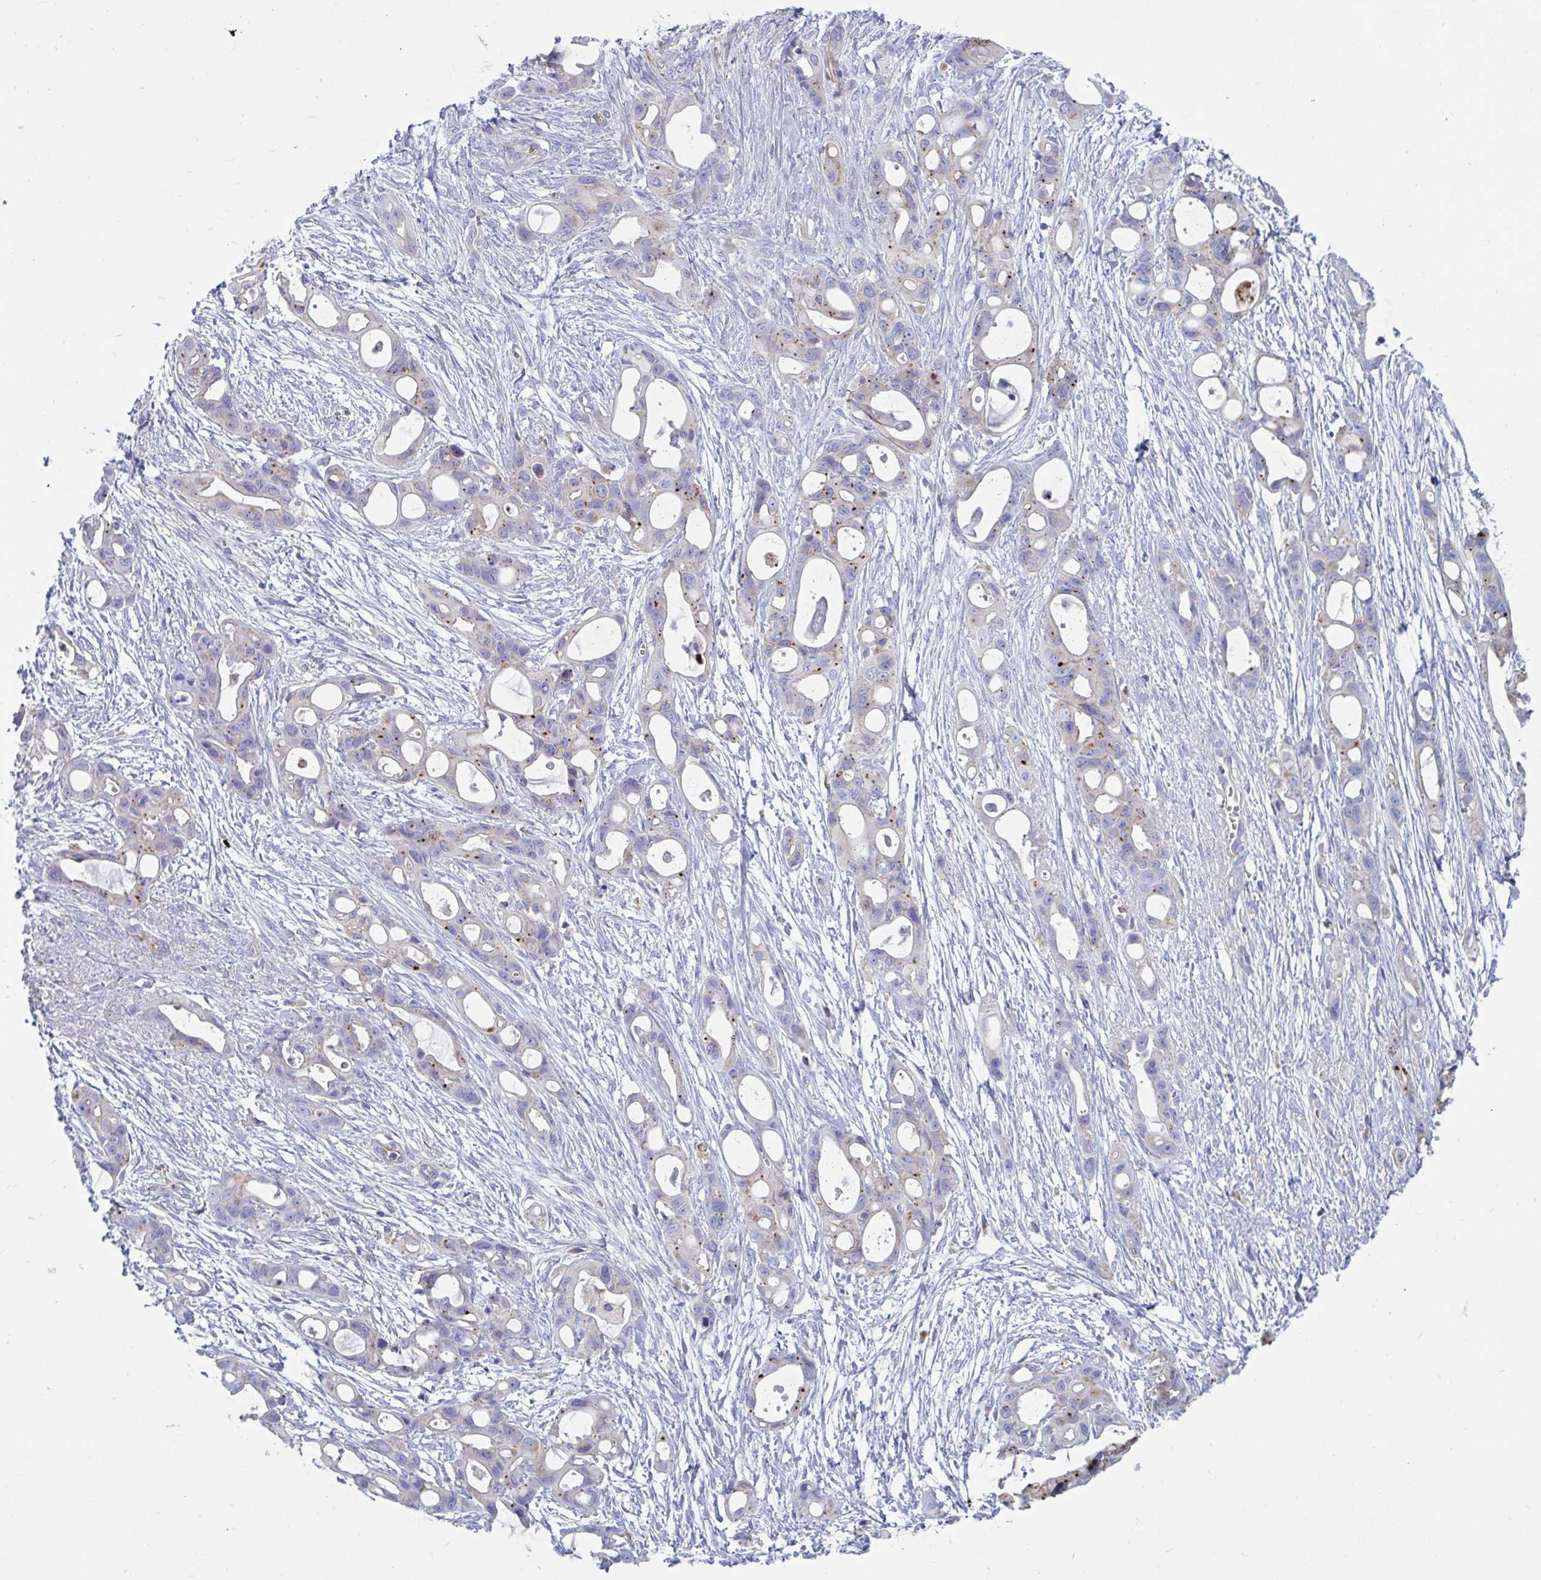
{"staining": {"intensity": "moderate", "quantity": "<25%", "location": "cytoplasmic/membranous"}, "tissue": "ovarian cancer", "cell_type": "Tumor cells", "image_type": "cancer", "snomed": [{"axis": "morphology", "description": "Cystadenocarcinoma, mucinous, NOS"}, {"axis": "topography", "description": "Ovary"}], "caption": "Immunohistochemical staining of human mucinous cystadenocarcinoma (ovarian) reveals low levels of moderate cytoplasmic/membranous protein expression in about <25% of tumor cells.", "gene": "SLC9A6", "patient": {"sex": "female", "age": 70}}